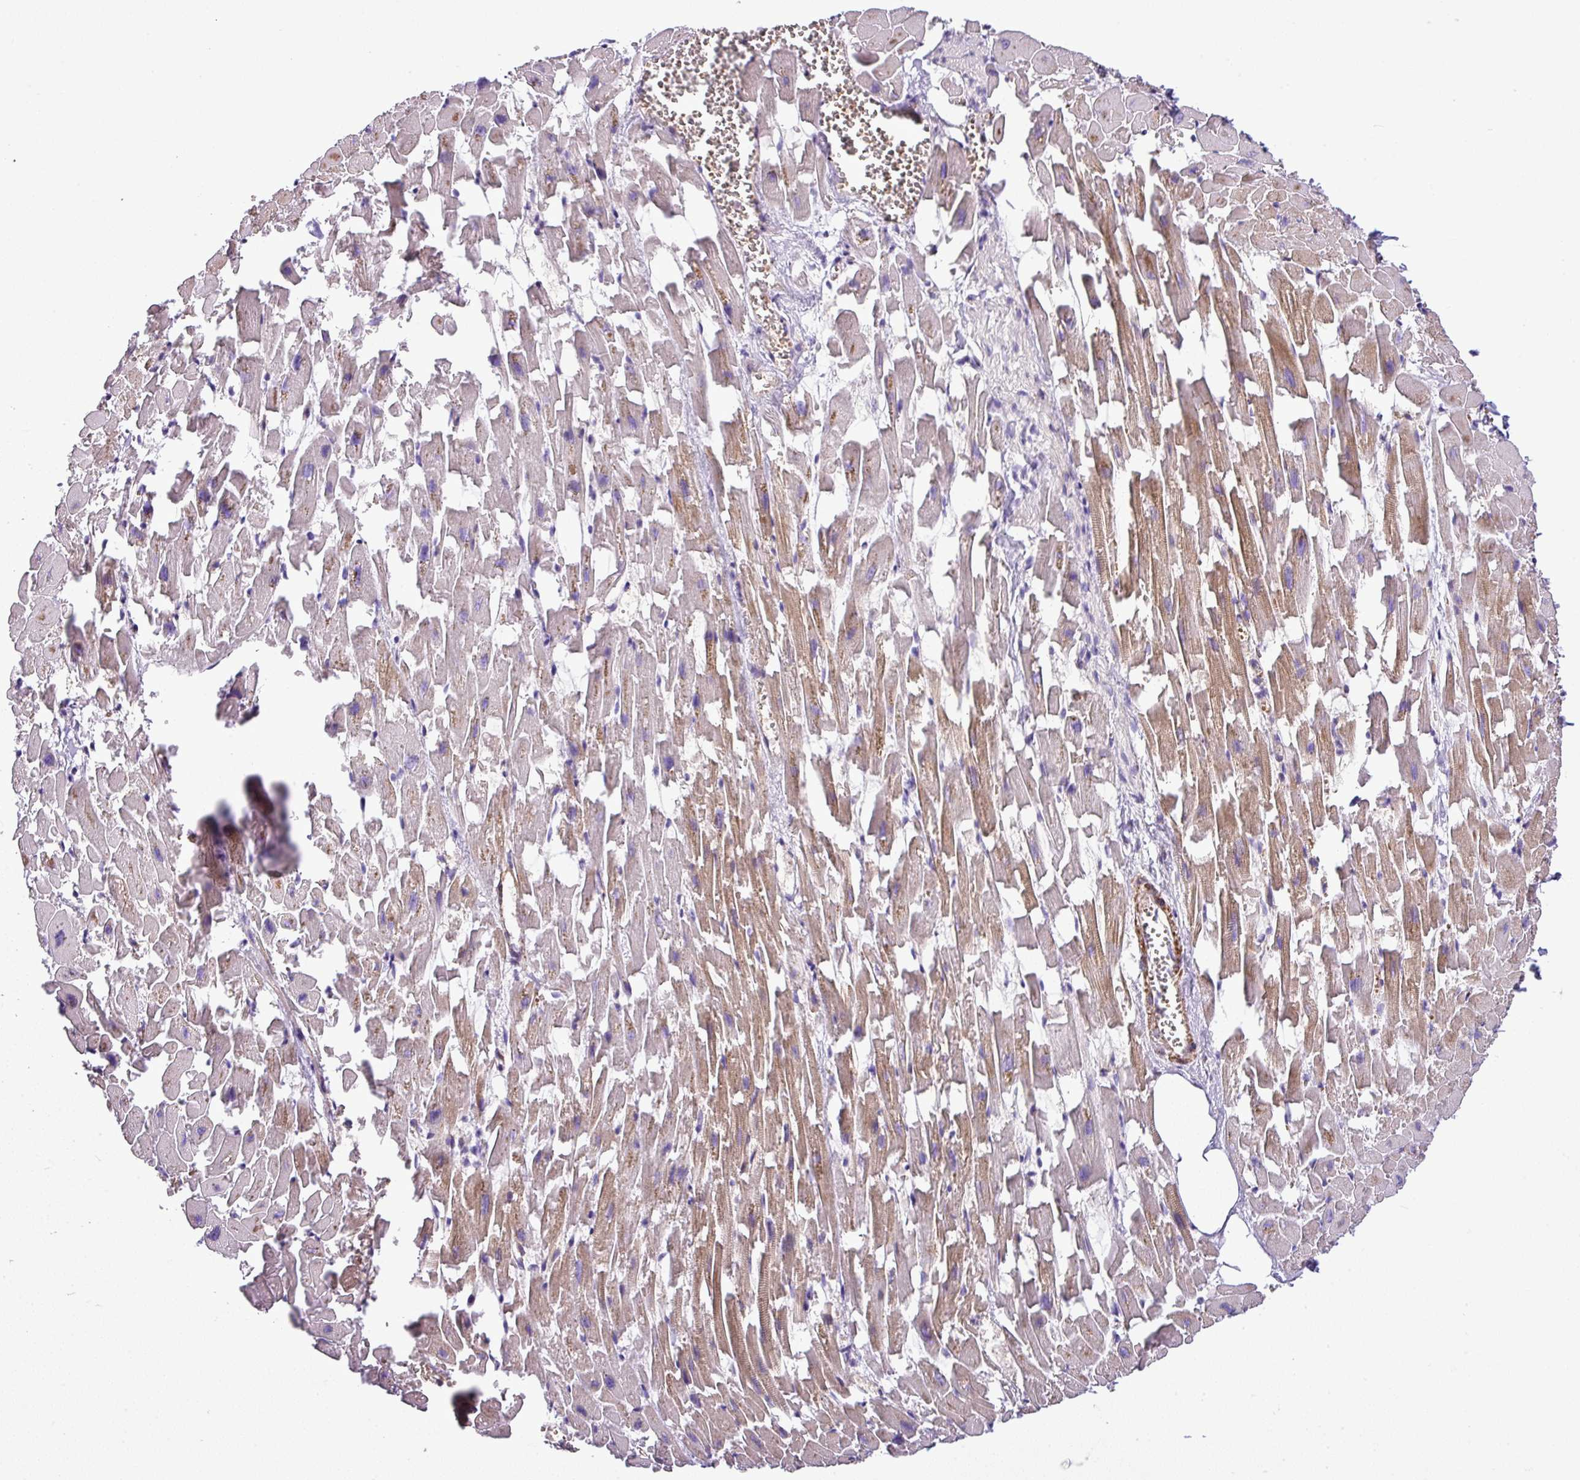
{"staining": {"intensity": "moderate", "quantity": "25%-75%", "location": "cytoplasmic/membranous"}, "tissue": "heart muscle", "cell_type": "Cardiomyocytes", "image_type": "normal", "snomed": [{"axis": "morphology", "description": "Normal tissue, NOS"}, {"axis": "topography", "description": "Heart"}], "caption": "Normal heart muscle was stained to show a protein in brown. There is medium levels of moderate cytoplasmic/membranous positivity in about 25%-75% of cardiomyocytes. Nuclei are stained in blue.", "gene": "NBEAL2", "patient": {"sex": "female", "age": 64}}